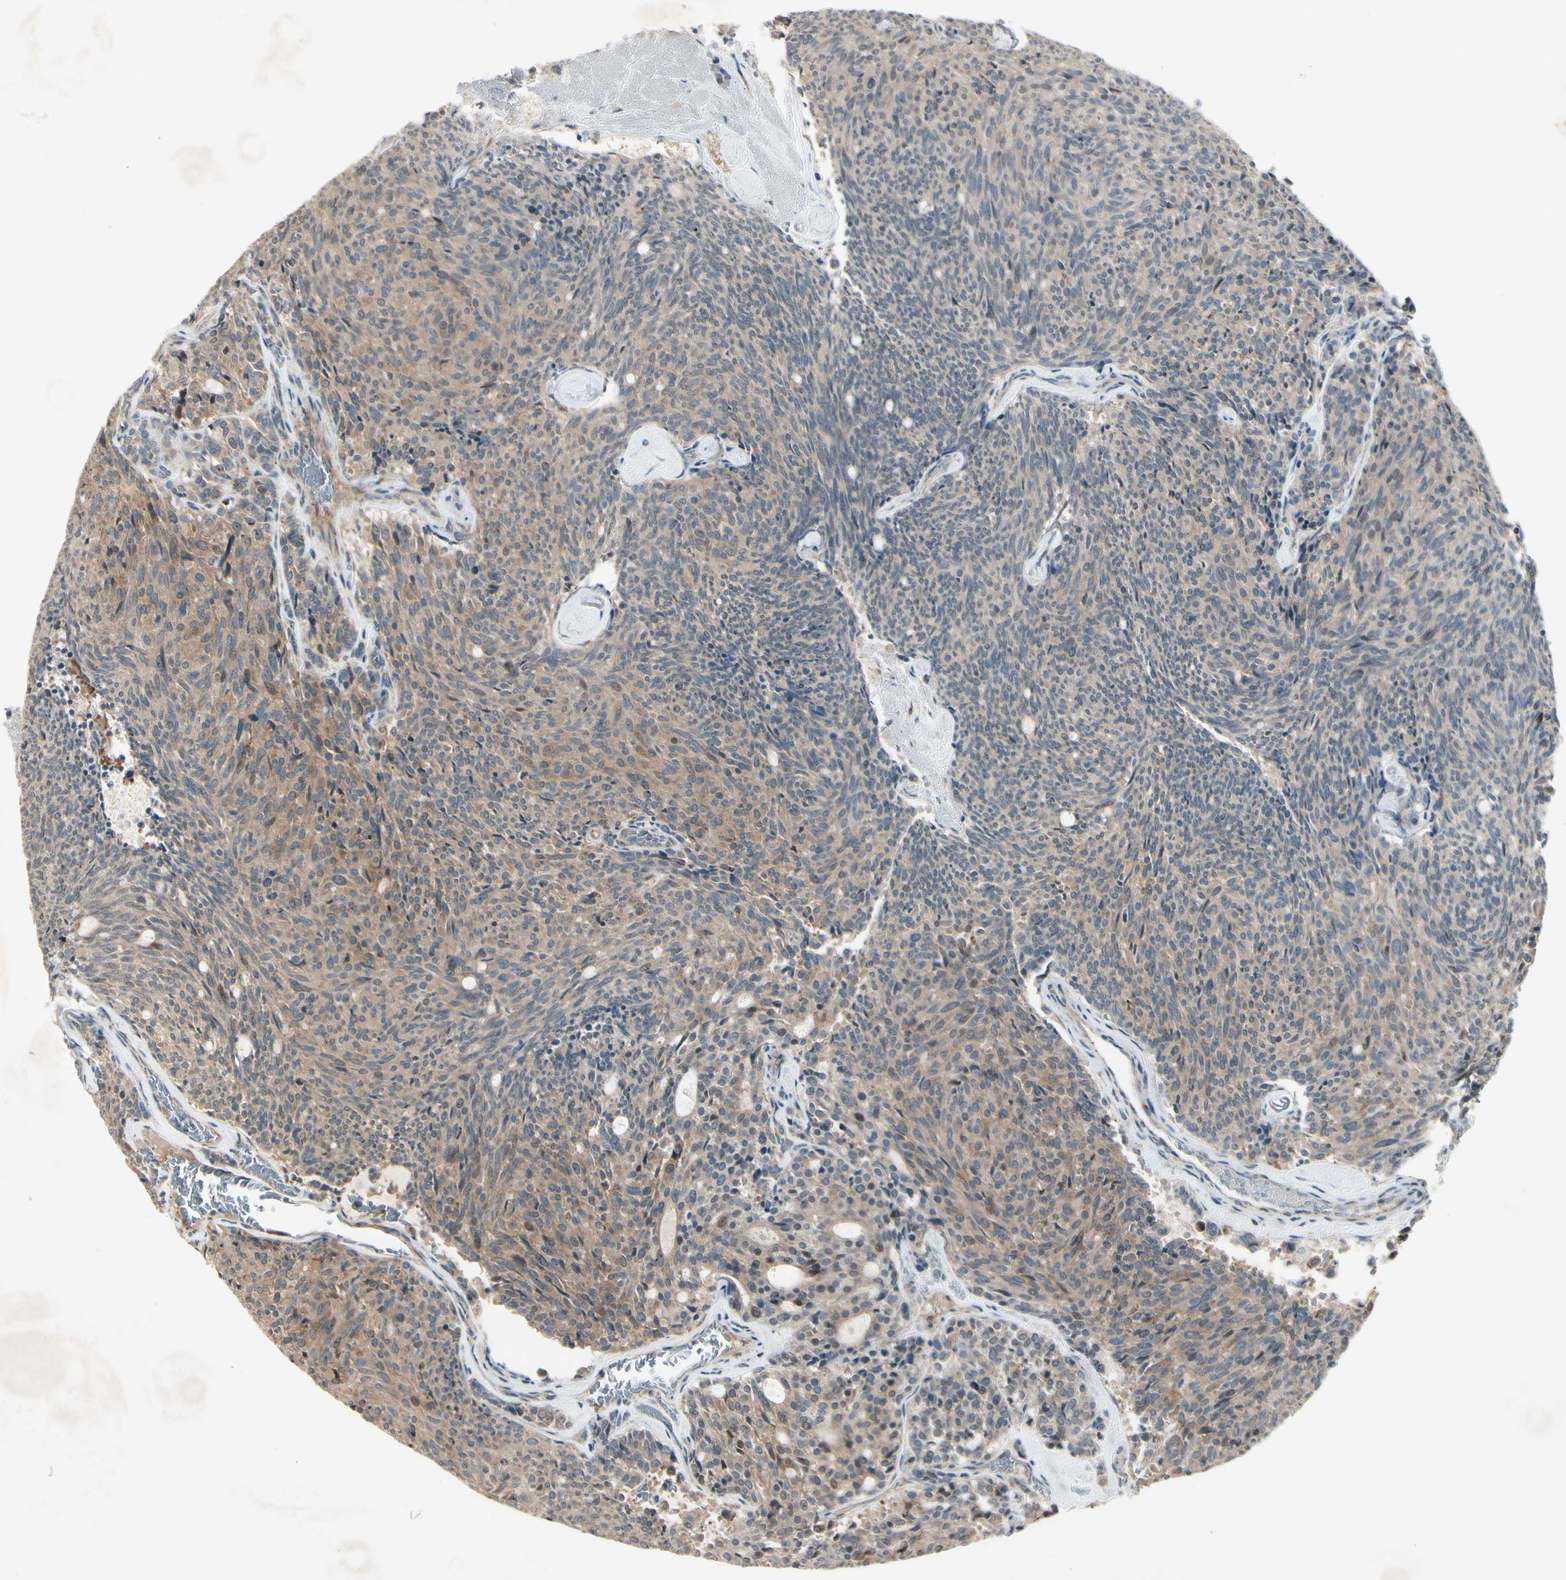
{"staining": {"intensity": "weak", "quantity": ">75%", "location": "cytoplasmic/membranous"}, "tissue": "carcinoid", "cell_type": "Tumor cells", "image_type": "cancer", "snomed": [{"axis": "morphology", "description": "Carcinoid, malignant, NOS"}, {"axis": "topography", "description": "Pancreas"}], "caption": "Immunohistochemistry micrograph of neoplastic tissue: carcinoid stained using immunohistochemistry shows low levels of weak protein expression localized specifically in the cytoplasmic/membranous of tumor cells, appearing as a cytoplasmic/membranous brown color.", "gene": "FHDC1", "patient": {"sex": "female", "age": 54}}